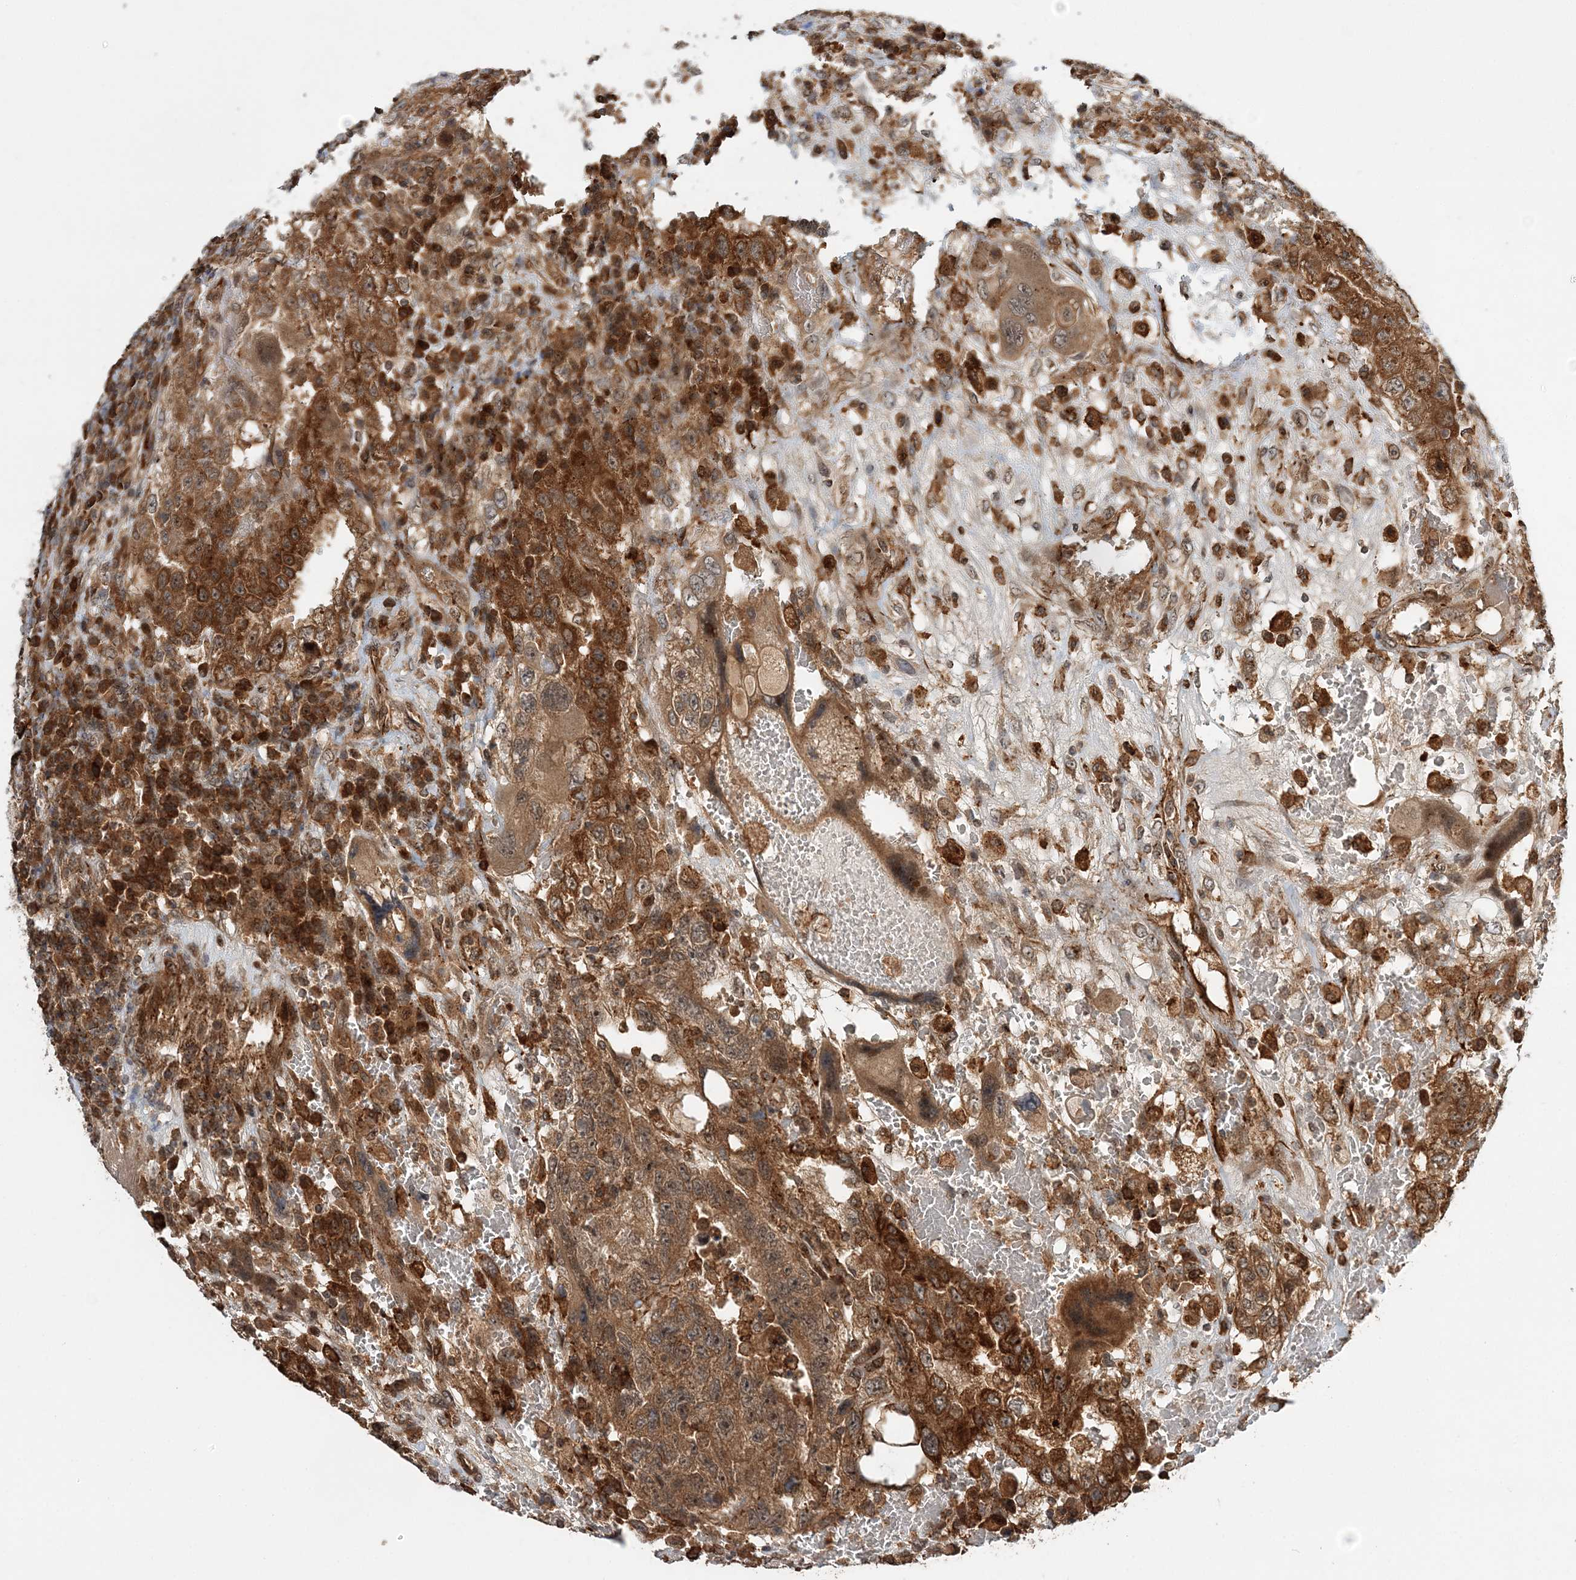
{"staining": {"intensity": "moderate", "quantity": ">75%", "location": "cytoplasmic/membranous,nuclear"}, "tissue": "testis cancer", "cell_type": "Tumor cells", "image_type": "cancer", "snomed": [{"axis": "morphology", "description": "Carcinoma, Embryonal, NOS"}, {"axis": "topography", "description": "Testis"}], "caption": "Testis embryonal carcinoma stained with DAB (3,3'-diaminobenzidine) immunohistochemistry (IHC) demonstrates medium levels of moderate cytoplasmic/membranous and nuclear staining in about >75% of tumor cells.", "gene": "UBTD2", "patient": {"sex": "male", "age": 26}}